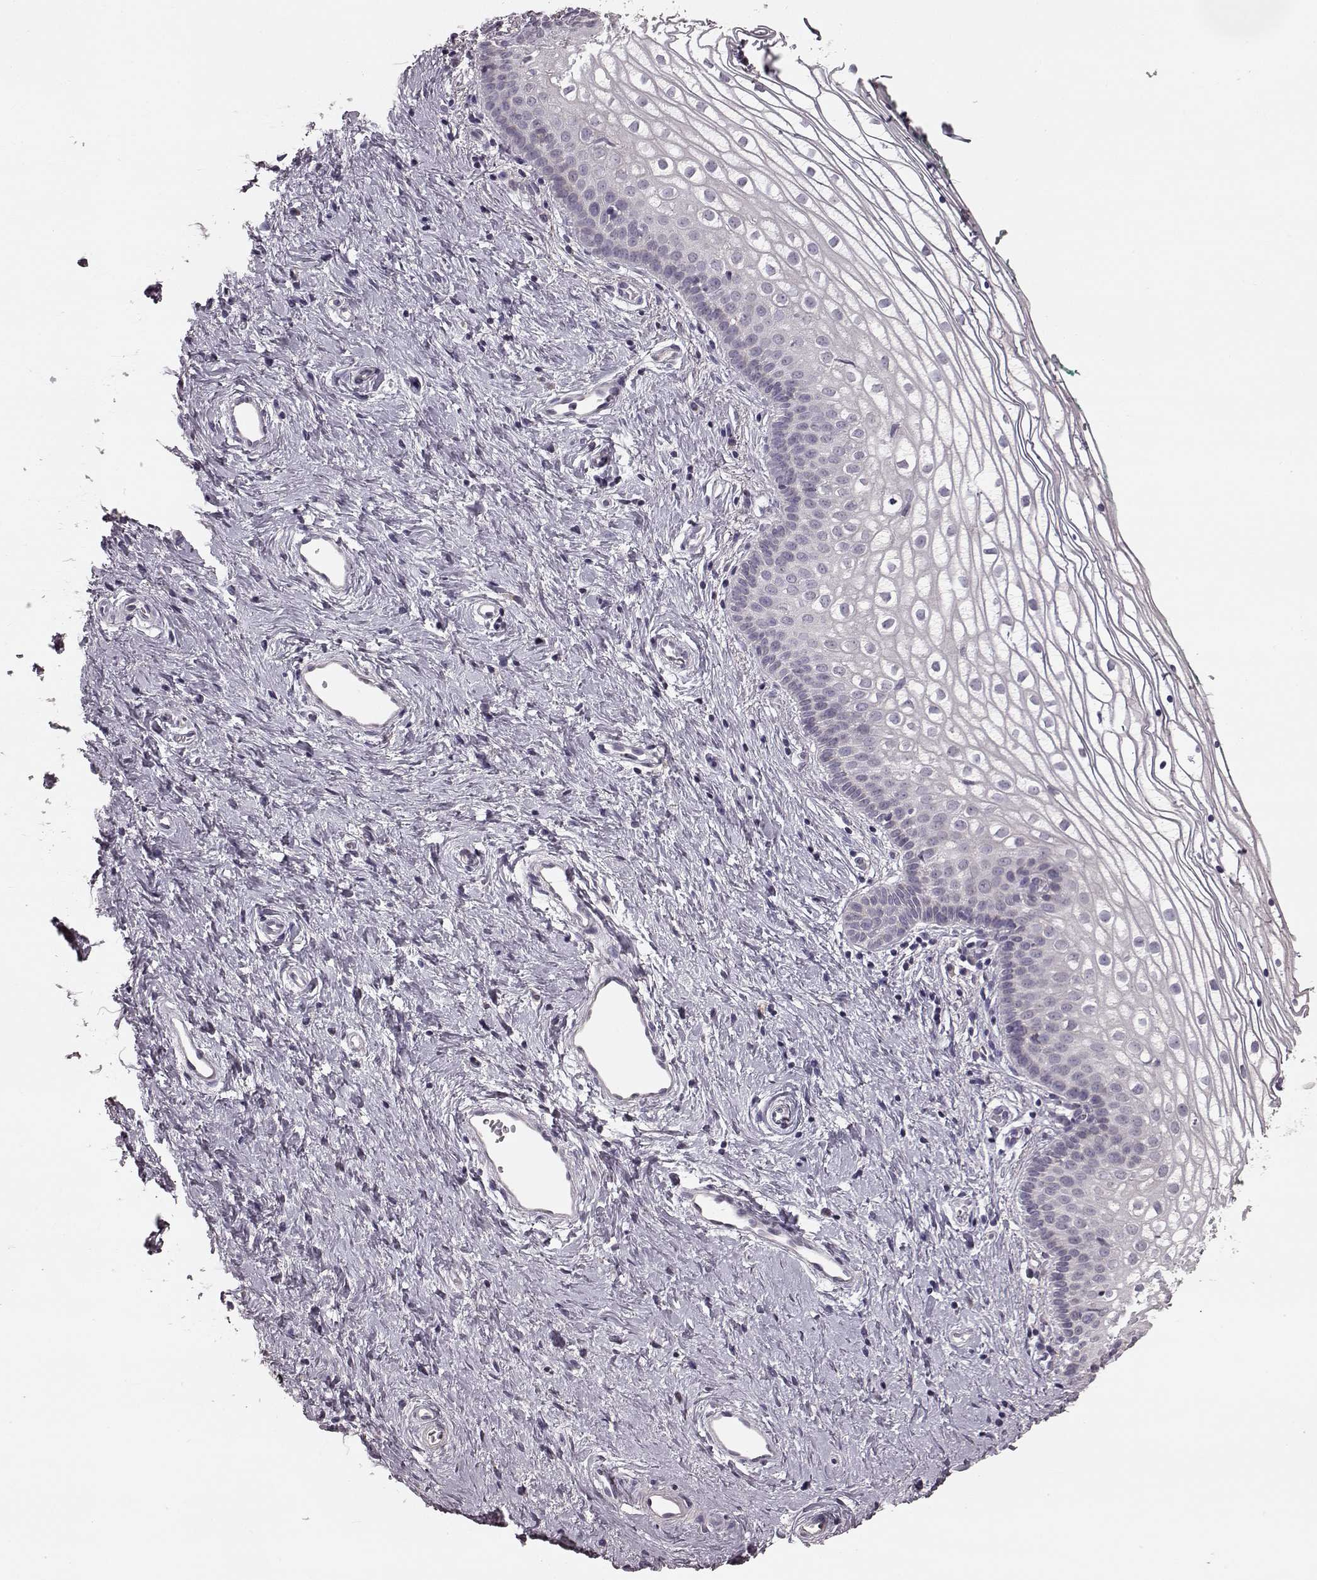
{"staining": {"intensity": "negative", "quantity": "none", "location": "none"}, "tissue": "vagina", "cell_type": "Squamous epithelial cells", "image_type": "normal", "snomed": [{"axis": "morphology", "description": "Normal tissue, NOS"}, {"axis": "topography", "description": "Vagina"}], "caption": "High power microscopy image of an immunohistochemistry (IHC) histopathology image of benign vagina, revealing no significant staining in squamous epithelial cells.", "gene": "SLC52A3", "patient": {"sex": "female", "age": 36}}